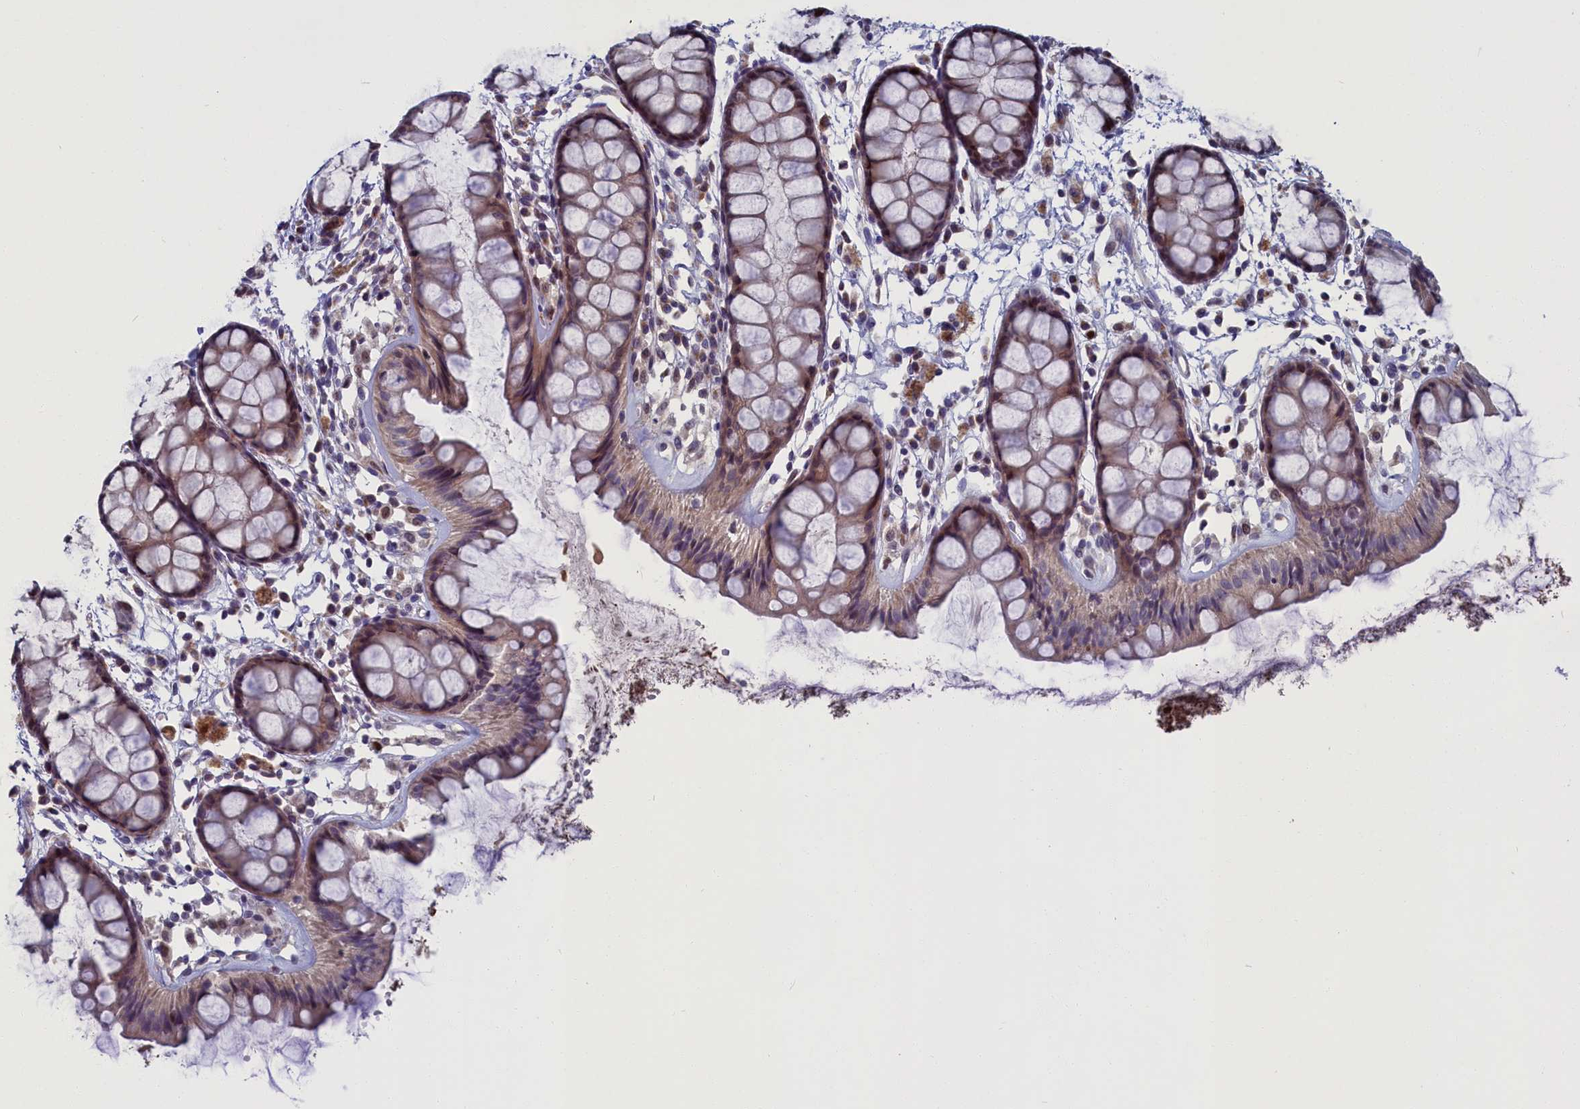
{"staining": {"intensity": "strong", "quantity": "25%-75%", "location": "nuclear"}, "tissue": "rectum", "cell_type": "Glandular cells", "image_type": "normal", "snomed": [{"axis": "morphology", "description": "Normal tissue, NOS"}, {"axis": "topography", "description": "Rectum"}], "caption": "An immunohistochemistry (IHC) micrograph of benign tissue is shown. Protein staining in brown highlights strong nuclear positivity in rectum within glandular cells.", "gene": "LIG1", "patient": {"sex": "female", "age": 66}}